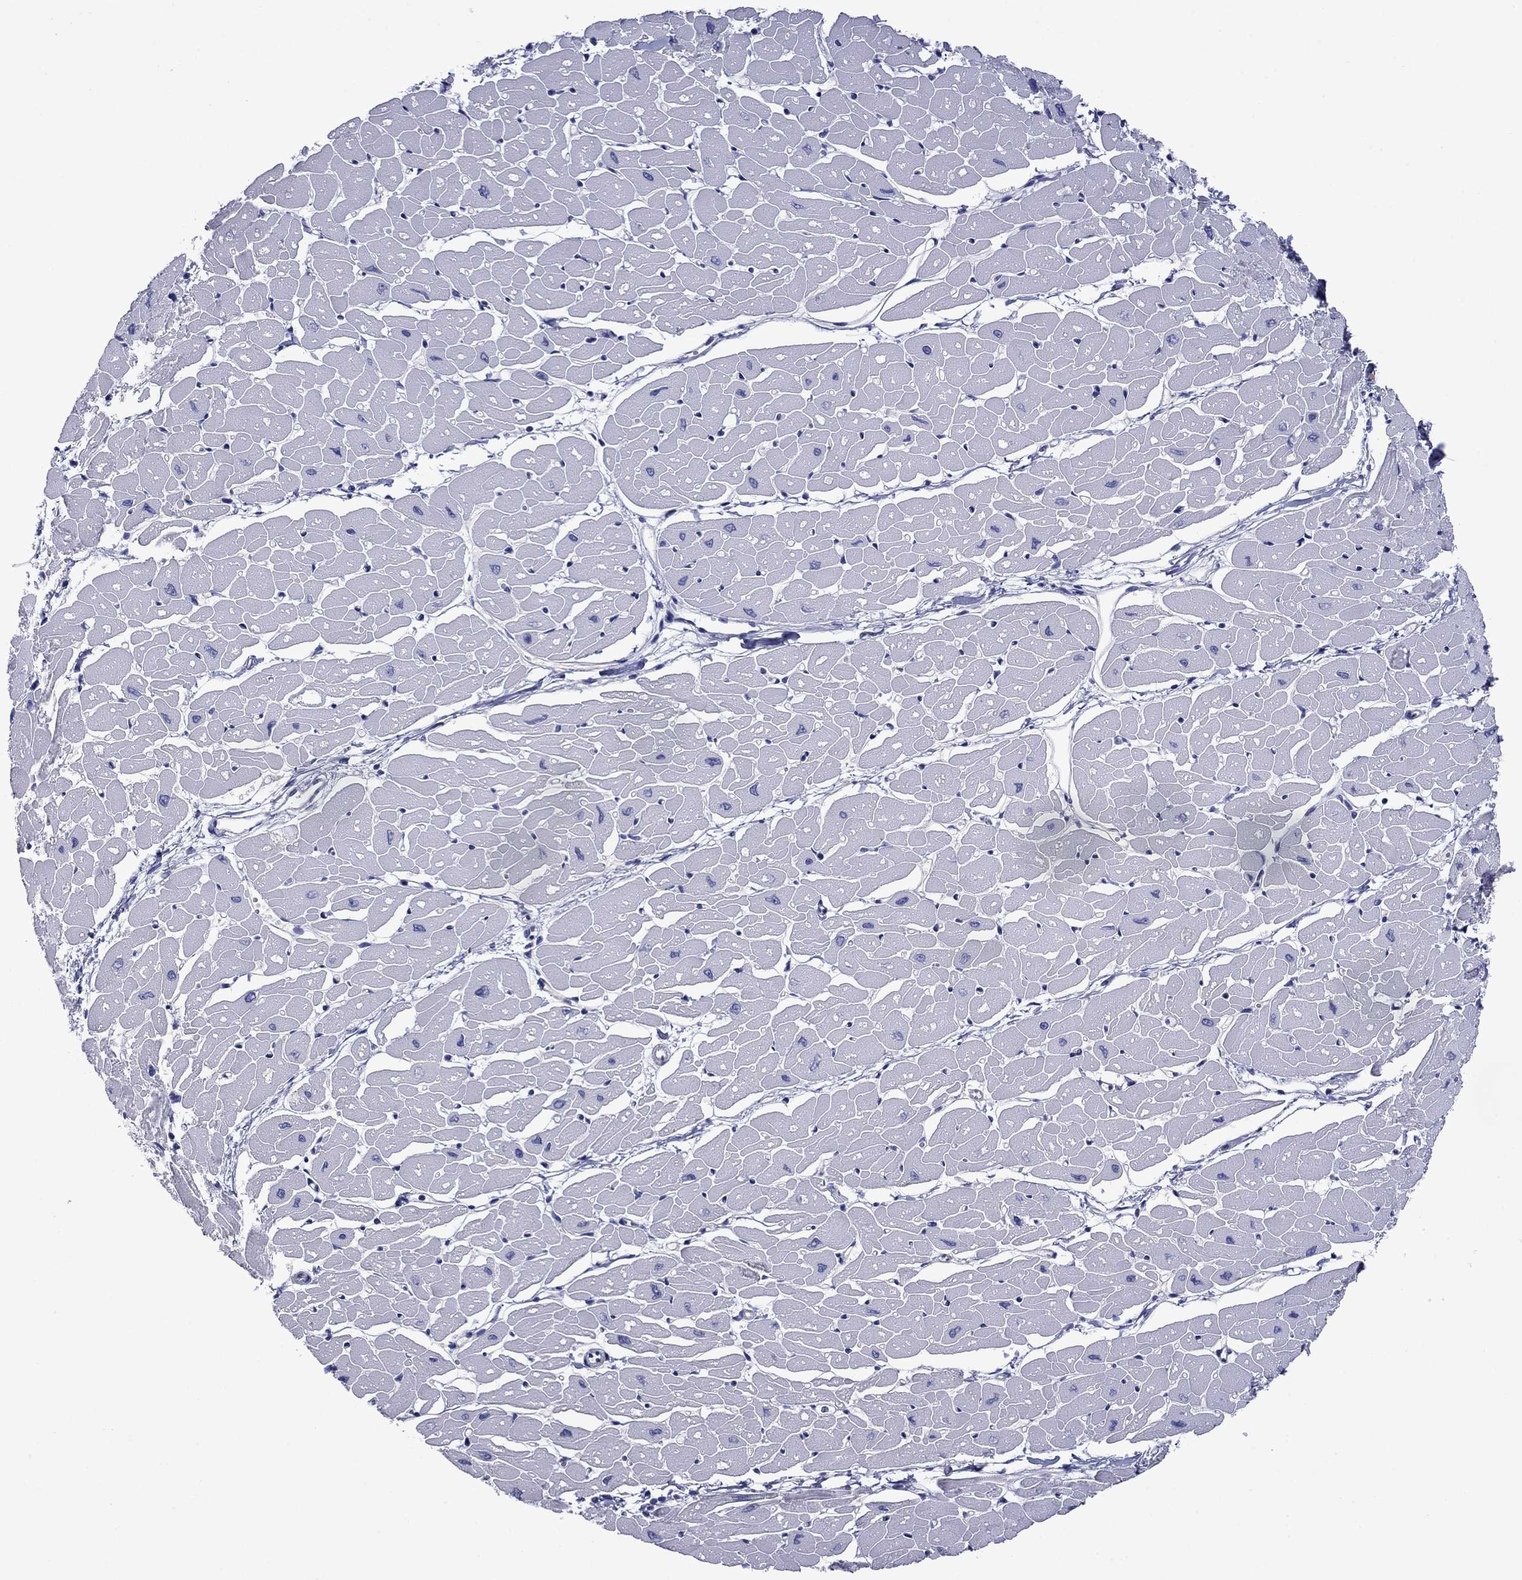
{"staining": {"intensity": "negative", "quantity": "none", "location": "none"}, "tissue": "heart muscle", "cell_type": "Cardiomyocytes", "image_type": "normal", "snomed": [{"axis": "morphology", "description": "Normal tissue, NOS"}, {"axis": "topography", "description": "Heart"}], "caption": "Histopathology image shows no significant protein staining in cardiomyocytes of benign heart muscle.", "gene": "APOA2", "patient": {"sex": "male", "age": 57}}